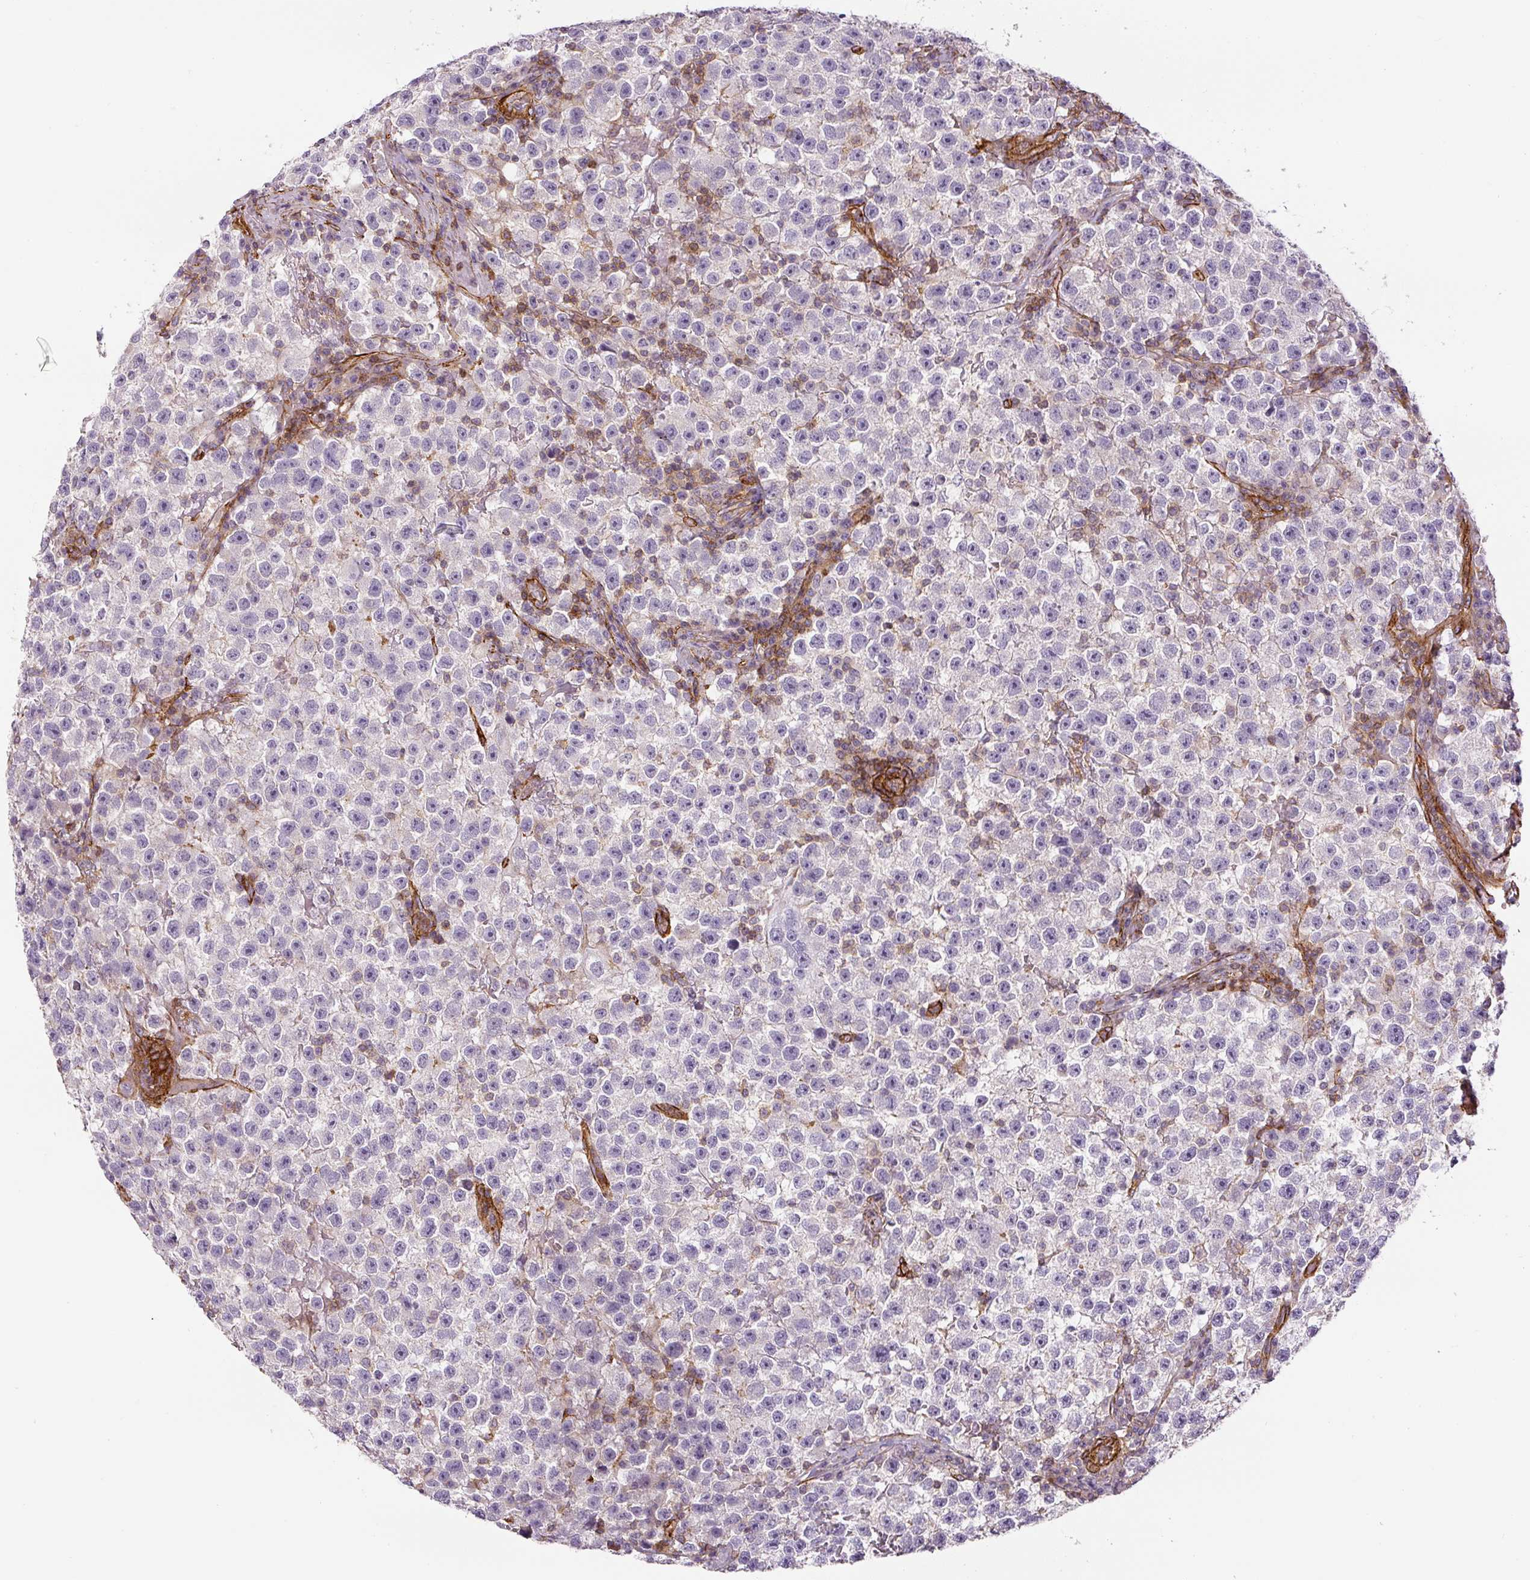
{"staining": {"intensity": "negative", "quantity": "none", "location": "none"}, "tissue": "testis cancer", "cell_type": "Tumor cells", "image_type": "cancer", "snomed": [{"axis": "morphology", "description": "Seminoma, NOS"}, {"axis": "topography", "description": "Testis"}], "caption": "Immunohistochemistry of testis seminoma shows no expression in tumor cells.", "gene": "MYL12A", "patient": {"sex": "male", "age": 22}}